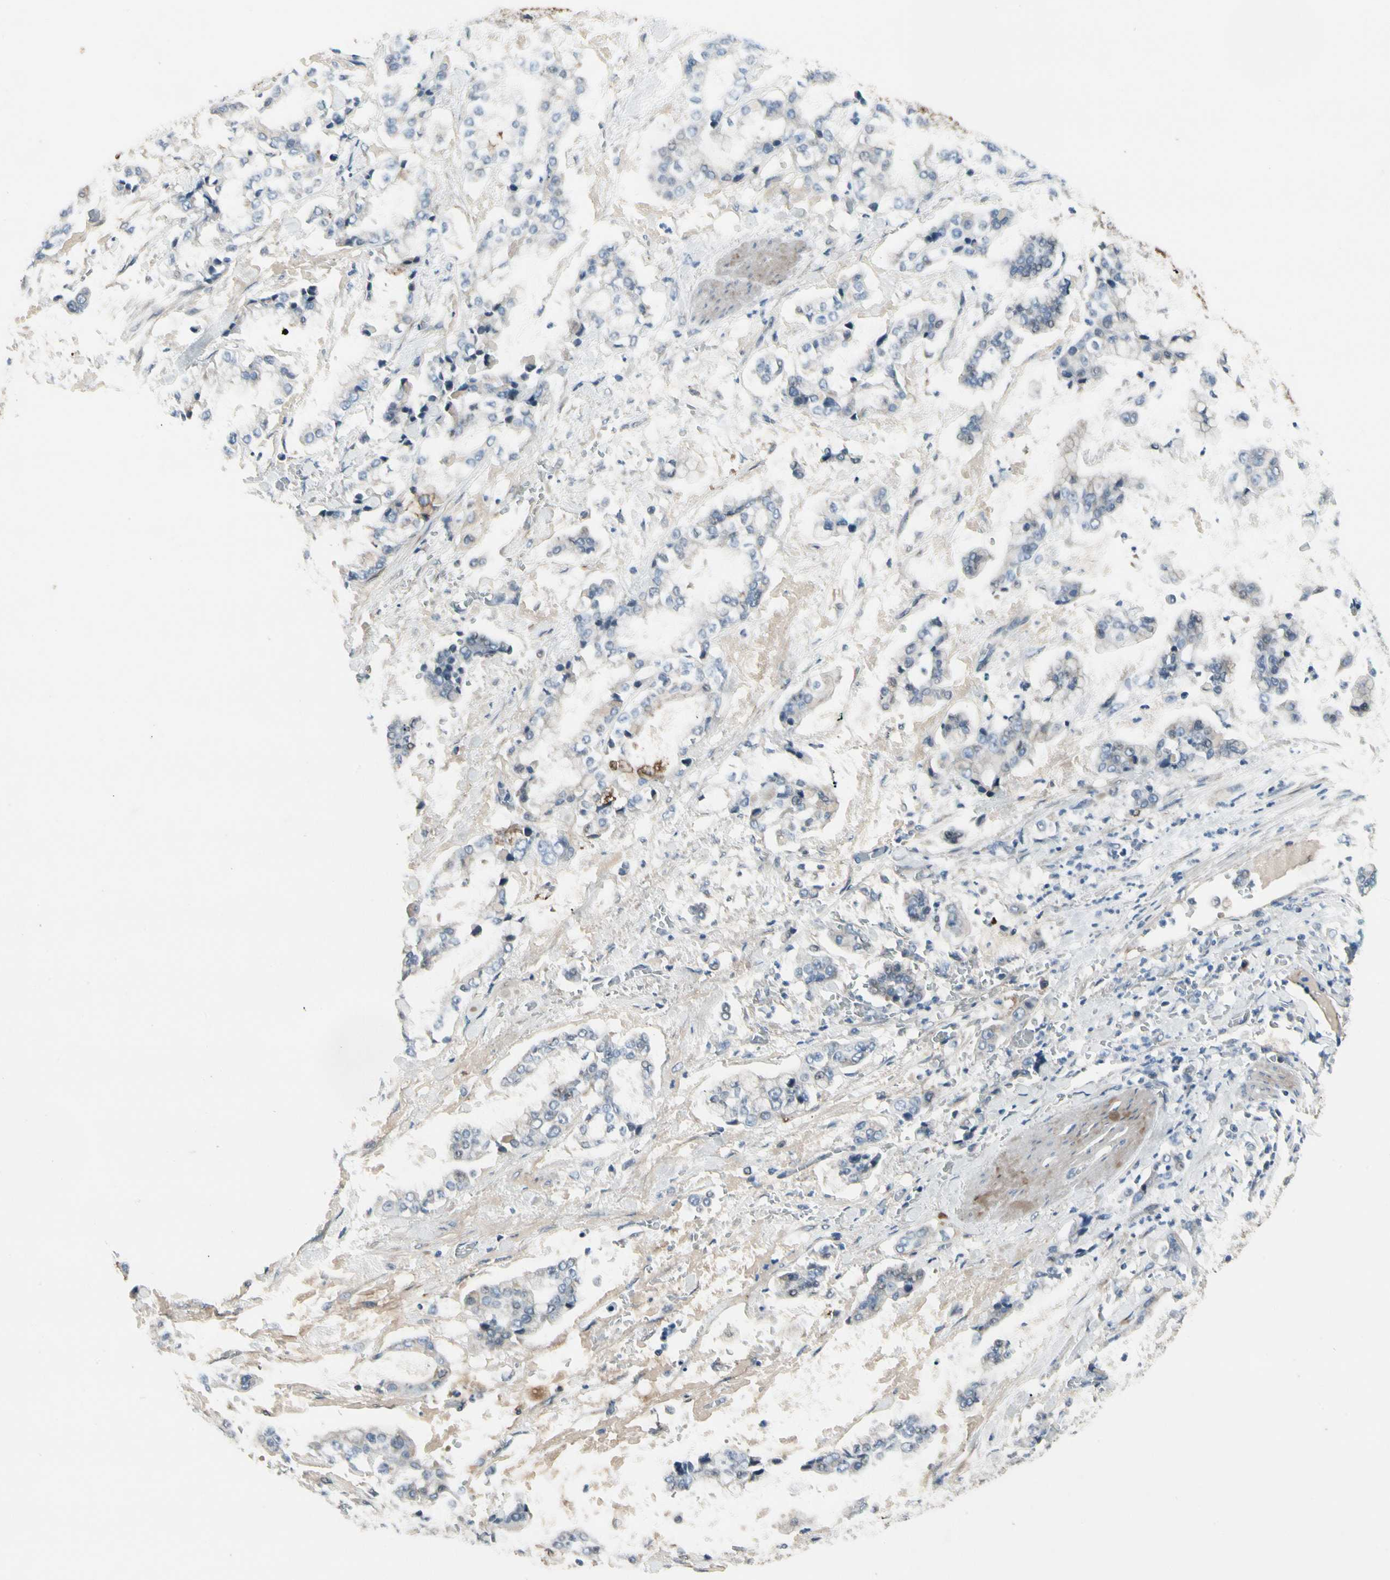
{"staining": {"intensity": "weak", "quantity": "<25%", "location": "cytoplasmic/membranous"}, "tissue": "stomach cancer", "cell_type": "Tumor cells", "image_type": "cancer", "snomed": [{"axis": "morphology", "description": "Normal tissue, NOS"}, {"axis": "morphology", "description": "Adenocarcinoma, NOS"}, {"axis": "topography", "description": "Stomach, upper"}, {"axis": "topography", "description": "Stomach"}], "caption": "Histopathology image shows no protein positivity in tumor cells of stomach cancer tissue. (DAB (3,3'-diaminobenzidine) immunohistochemistry (IHC) with hematoxylin counter stain).", "gene": "PIGR", "patient": {"sex": "male", "age": 76}}